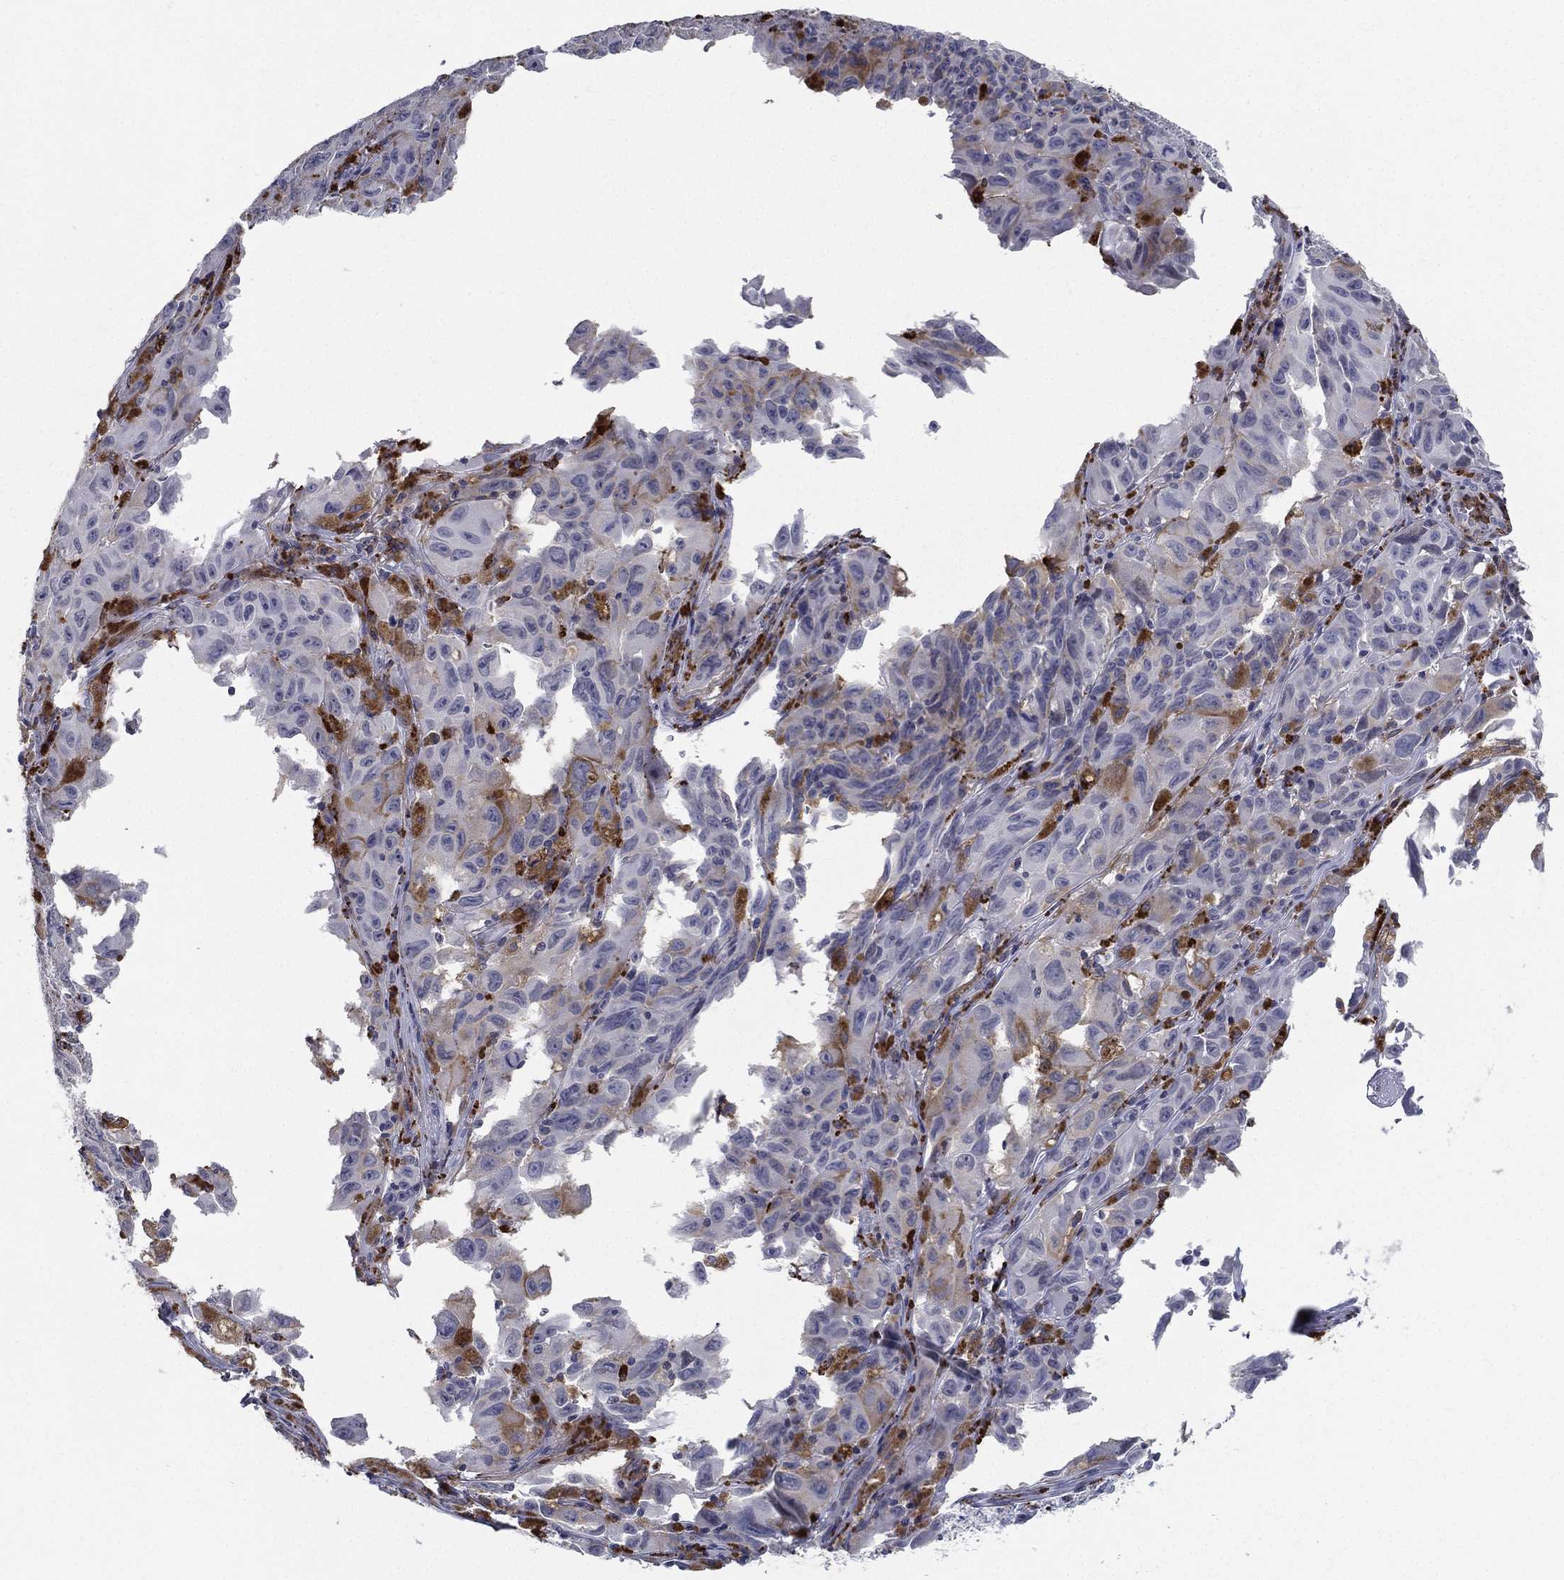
{"staining": {"intensity": "strong", "quantity": "<25%", "location": "cytoplasmic/membranous"}, "tissue": "melanoma", "cell_type": "Tumor cells", "image_type": "cancer", "snomed": [{"axis": "morphology", "description": "Malignant melanoma, NOS"}, {"axis": "topography", "description": "Vulva, labia, clitoris and Bartholin´s gland, NO"}], "caption": "High-magnification brightfield microscopy of melanoma stained with DAB (3,3'-diaminobenzidine) (brown) and counterstained with hematoxylin (blue). tumor cells exhibit strong cytoplasmic/membranous staining is seen in about<25% of cells.", "gene": "EVI2B", "patient": {"sex": "female", "age": 75}}